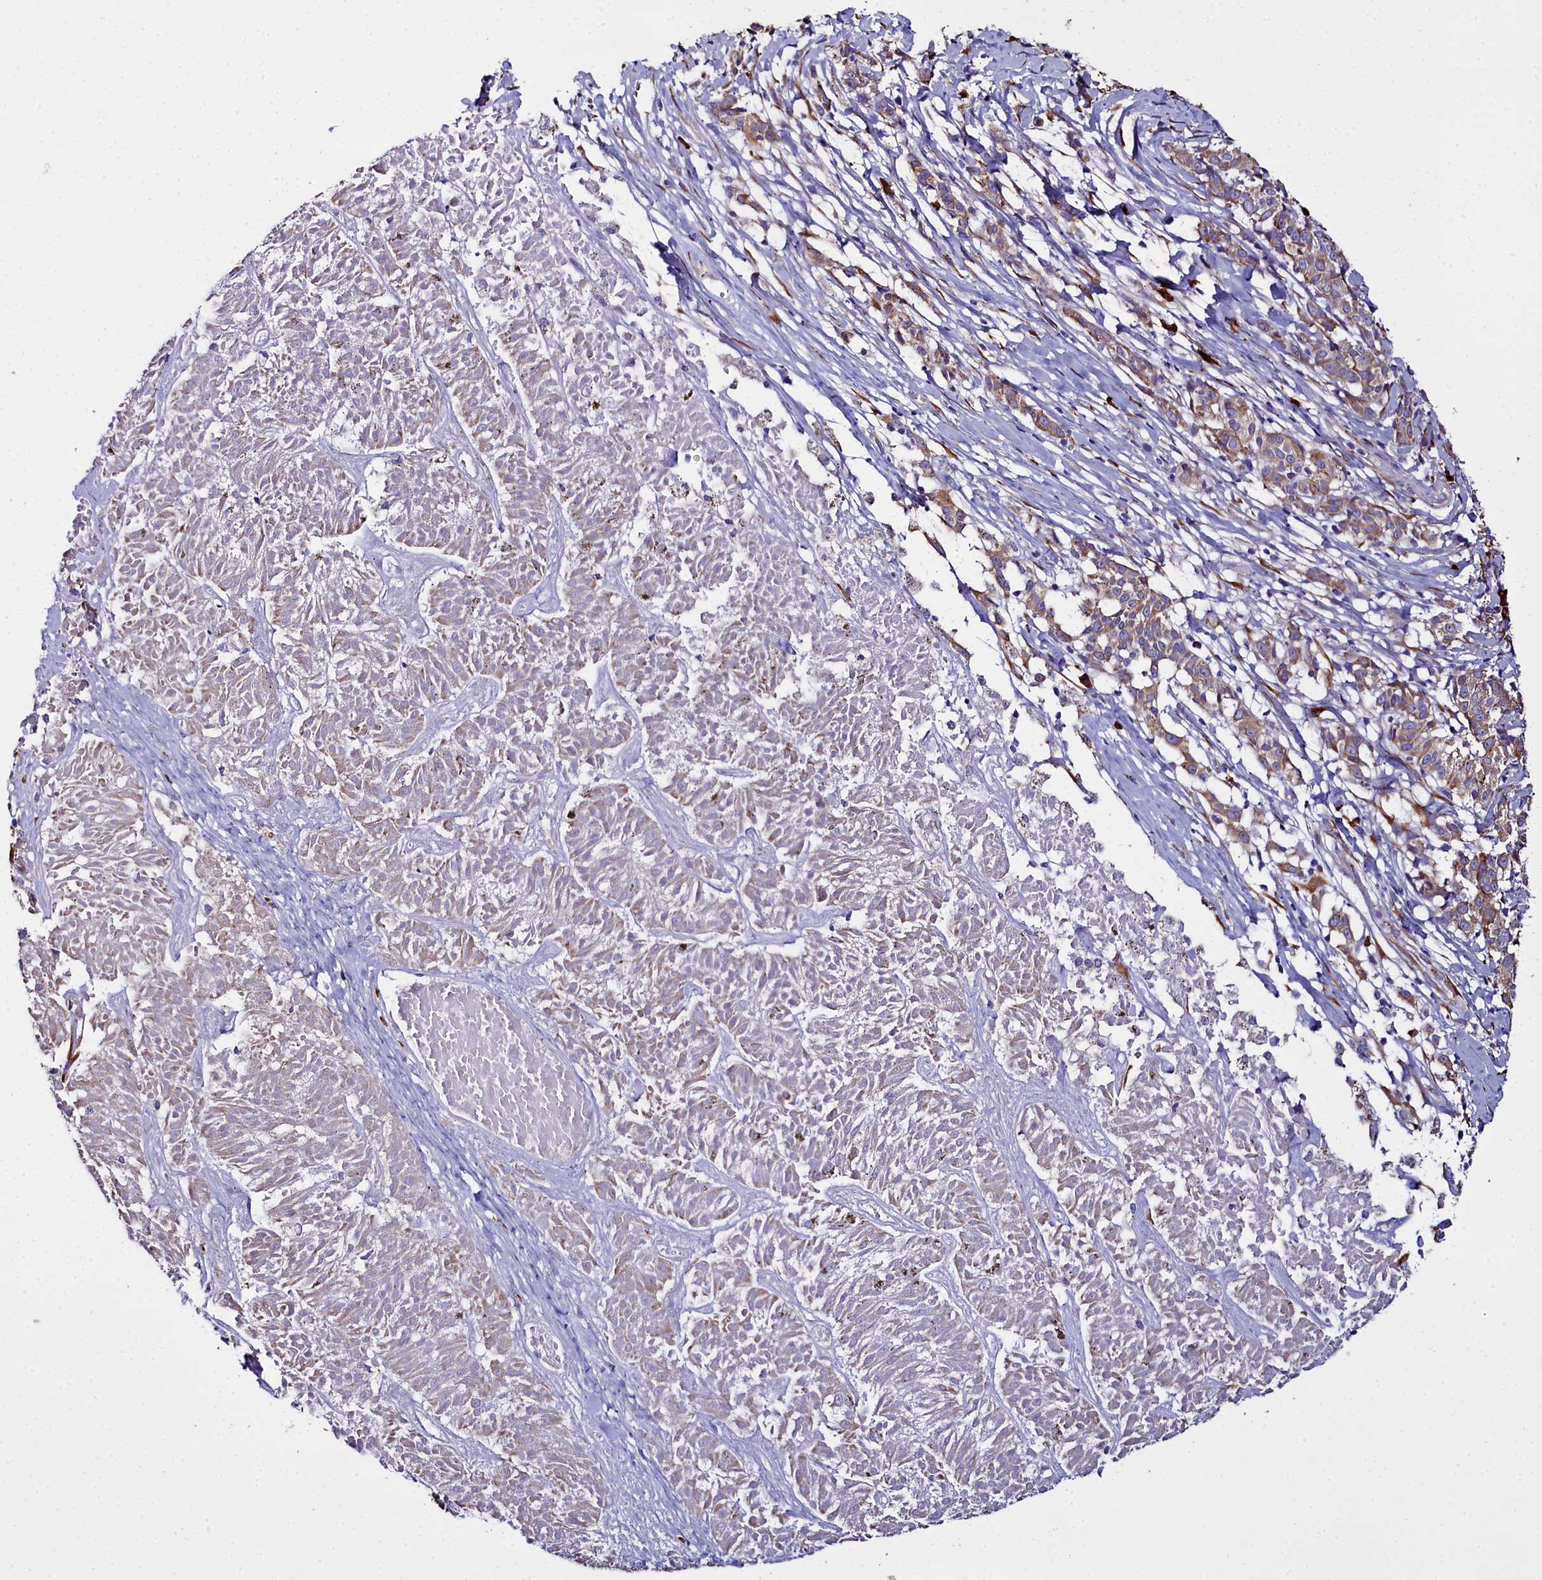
{"staining": {"intensity": "moderate", "quantity": ">75%", "location": "cytoplasmic/membranous"}, "tissue": "melanoma", "cell_type": "Tumor cells", "image_type": "cancer", "snomed": [{"axis": "morphology", "description": "Malignant melanoma, NOS"}, {"axis": "topography", "description": "Skin"}], "caption": "There is medium levels of moderate cytoplasmic/membranous expression in tumor cells of melanoma, as demonstrated by immunohistochemical staining (brown color).", "gene": "TXNDC5", "patient": {"sex": "female", "age": 72}}